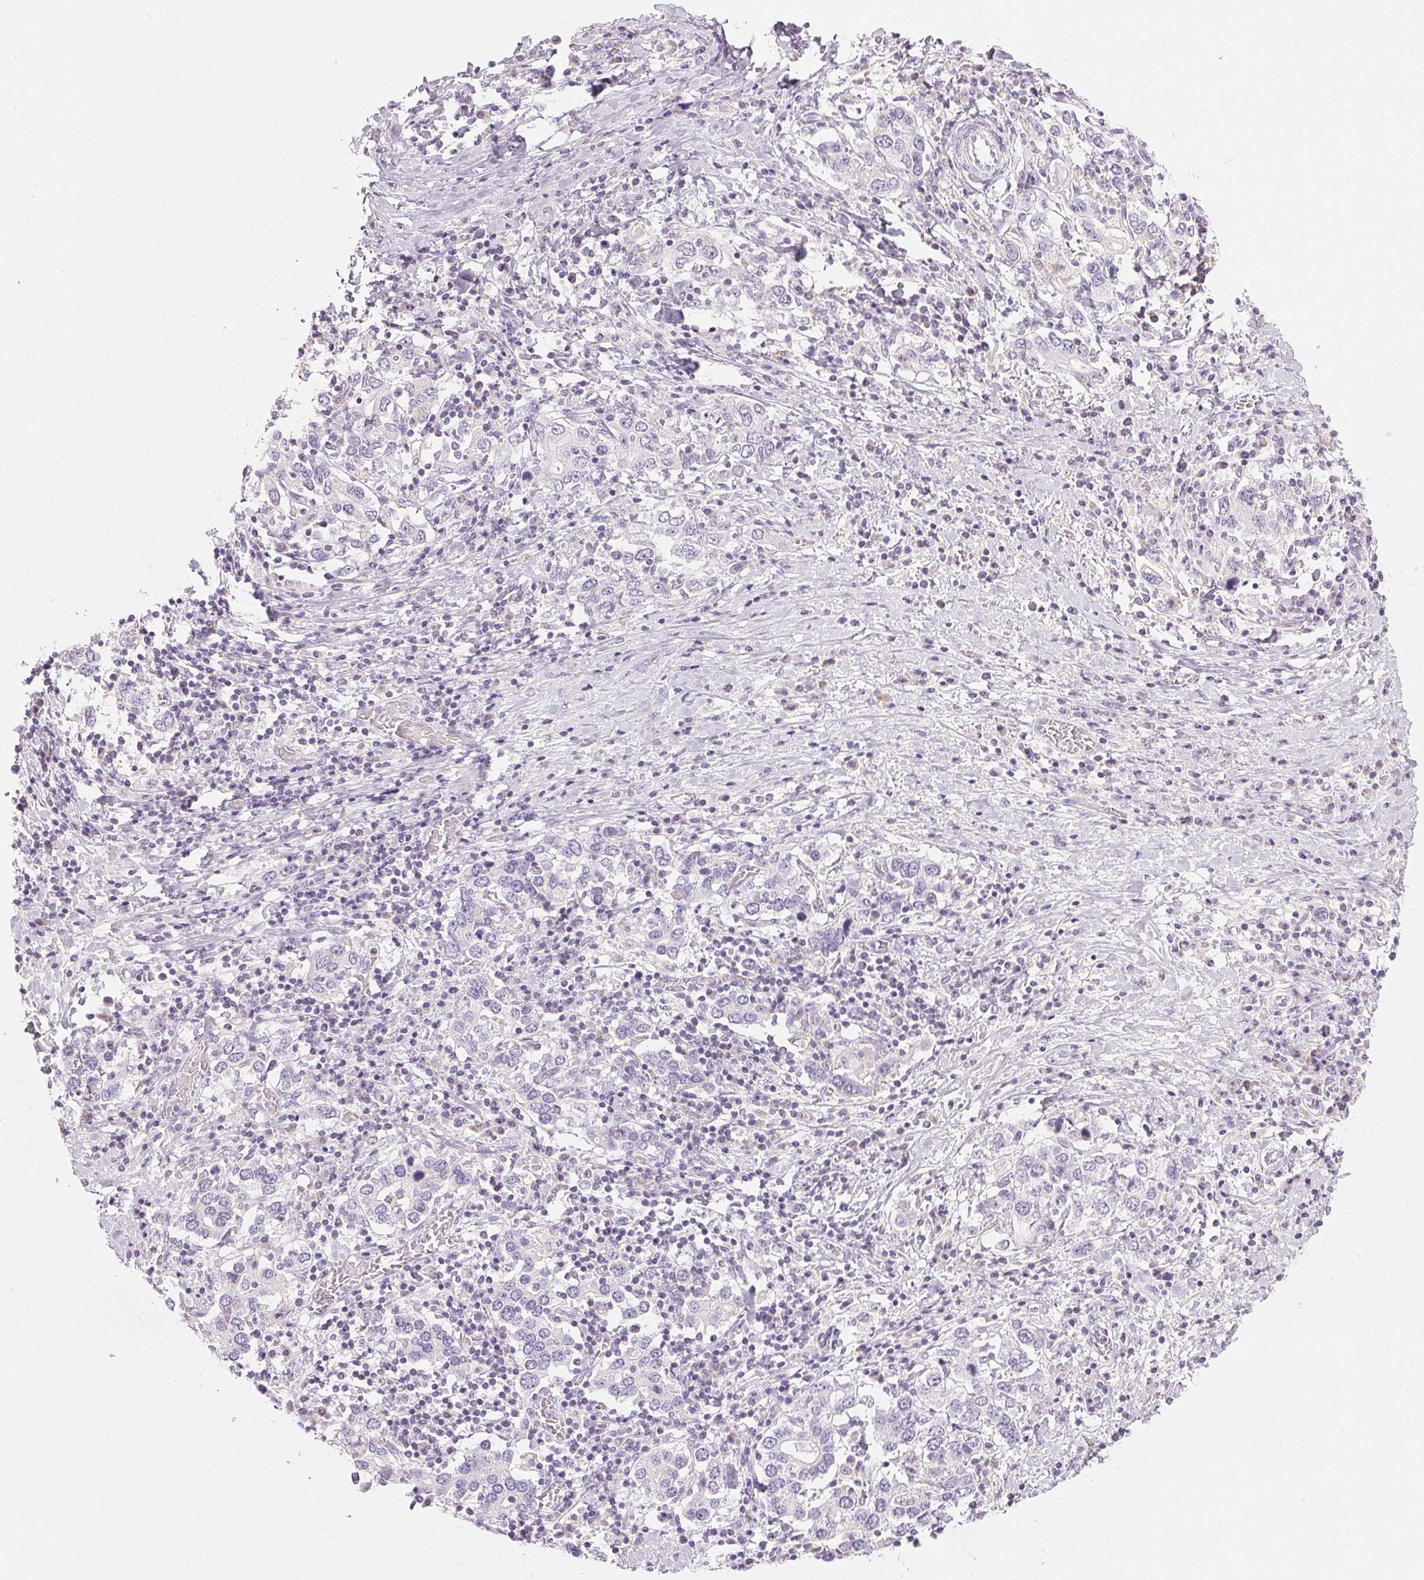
{"staining": {"intensity": "negative", "quantity": "none", "location": "none"}, "tissue": "stomach cancer", "cell_type": "Tumor cells", "image_type": "cancer", "snomed": [{"axis": "morphology", "description": "Adenocarcinoma, NOS"}, {"axis": "topography", "description": "Stomach, upper"}, {"axis": "topography", "description": "Stomach"}], "caption": "Immunohistochemistry micrograph of neoplastic tissue: stomach adenocarcinoma stained with DAB exhibits no significant protein expression in tumor cells.", "gene": "COL7A1", "patient": {"sex": "male", "age": 62}}